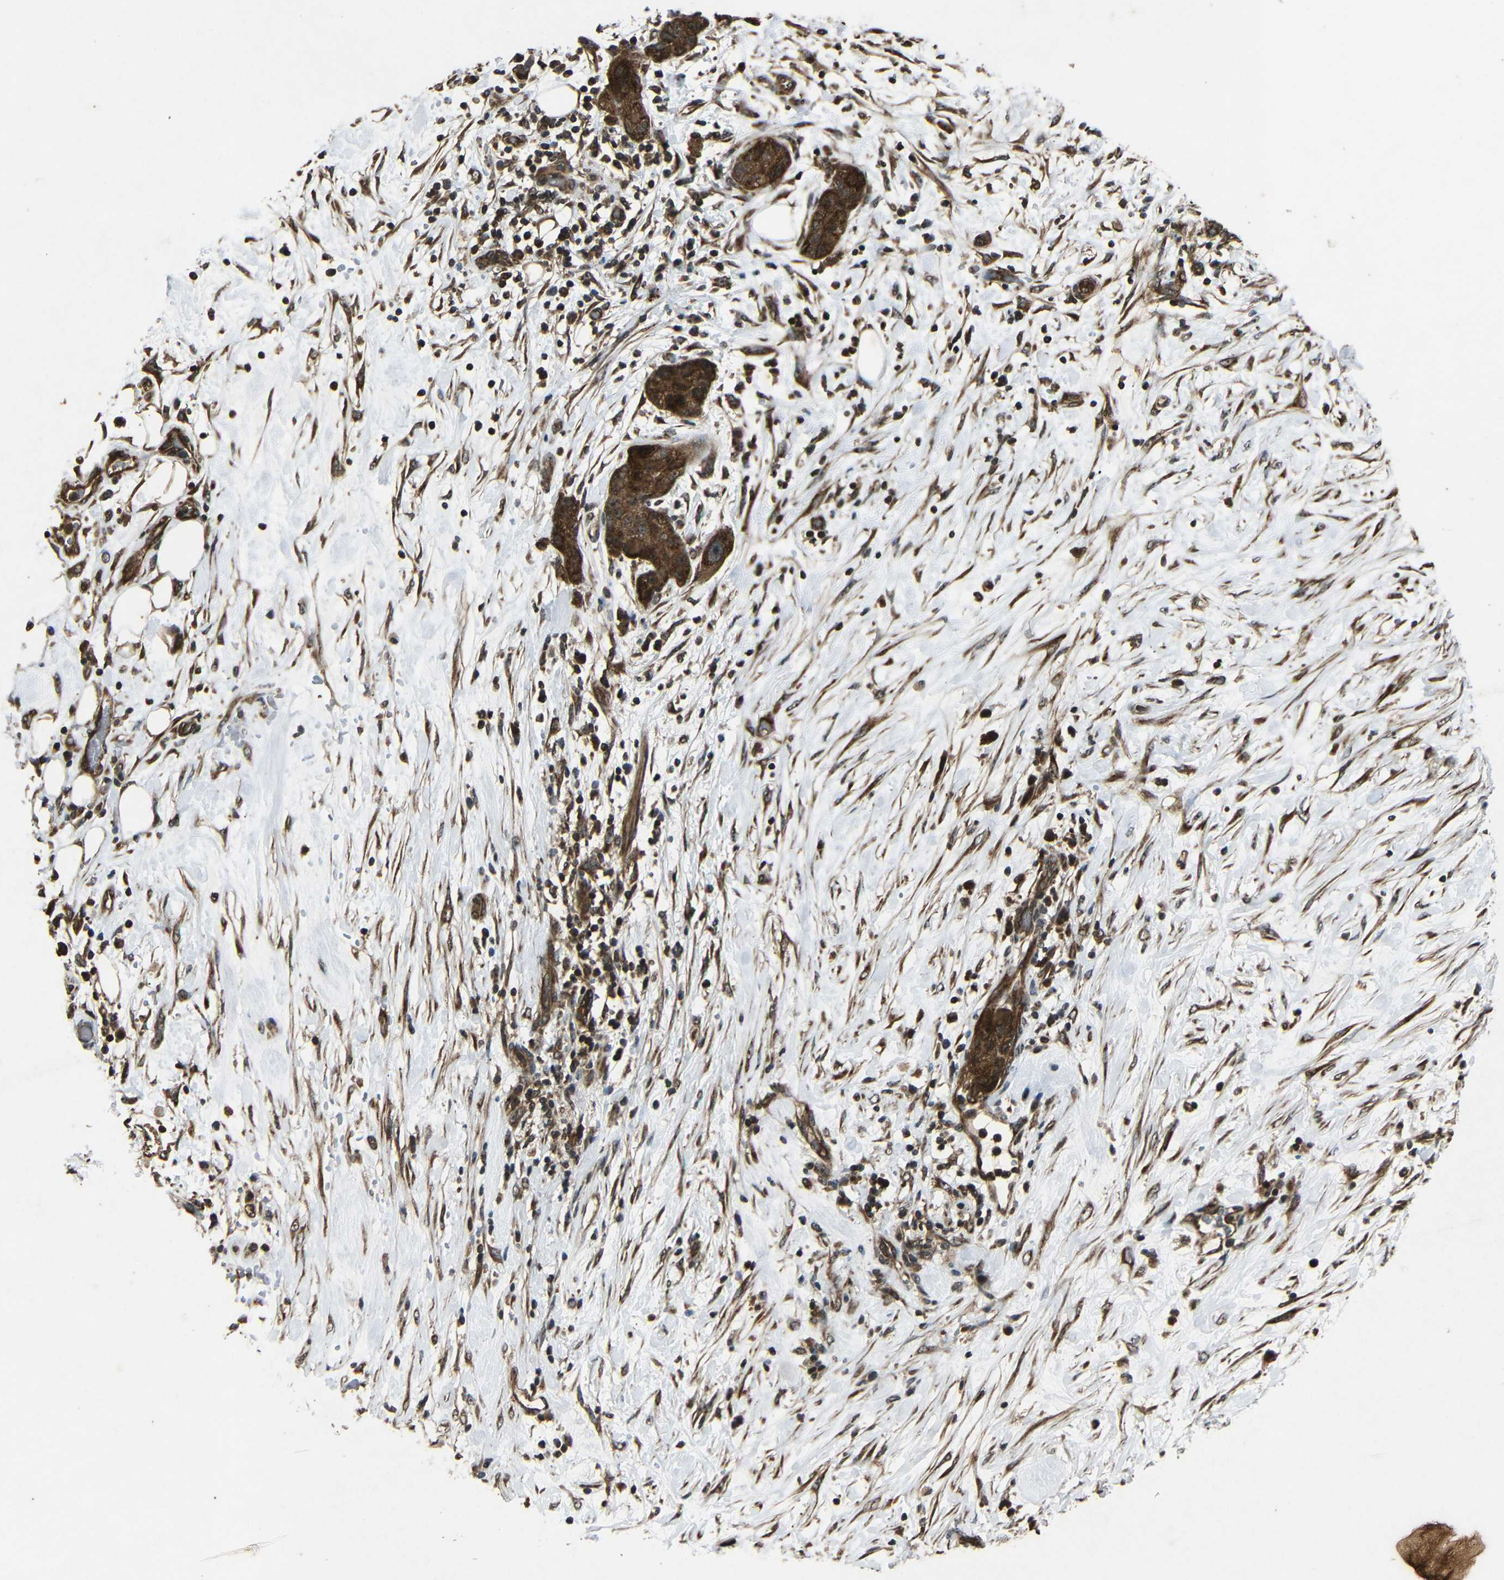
{"staining": {"intensity": "moderate", "quantity": ">75%", "location": "cytoplasmic/membranous,nuclear"}, "tissue": "pancreatic cancer", "cell_type": "Tumor cells", "image_type": "cancer", "snomed": [{"axis": "morphology", "description": "Adenocarcinoma, NOS"}, {"axis": "topography", "description": "Pancreas"}], "caption": "A brown stain shows moderate cytoplasmic/membranous and nuclear positivity of a protein in pancreatic cancer (adenocarcinoma) tumor cells. (Stains: DAB in brown, nuclei in blue, Microscopy: brightfield microscopy at high magnification).", "gene": "PLK2", "patient": {"sex": "female", "age": 78}}